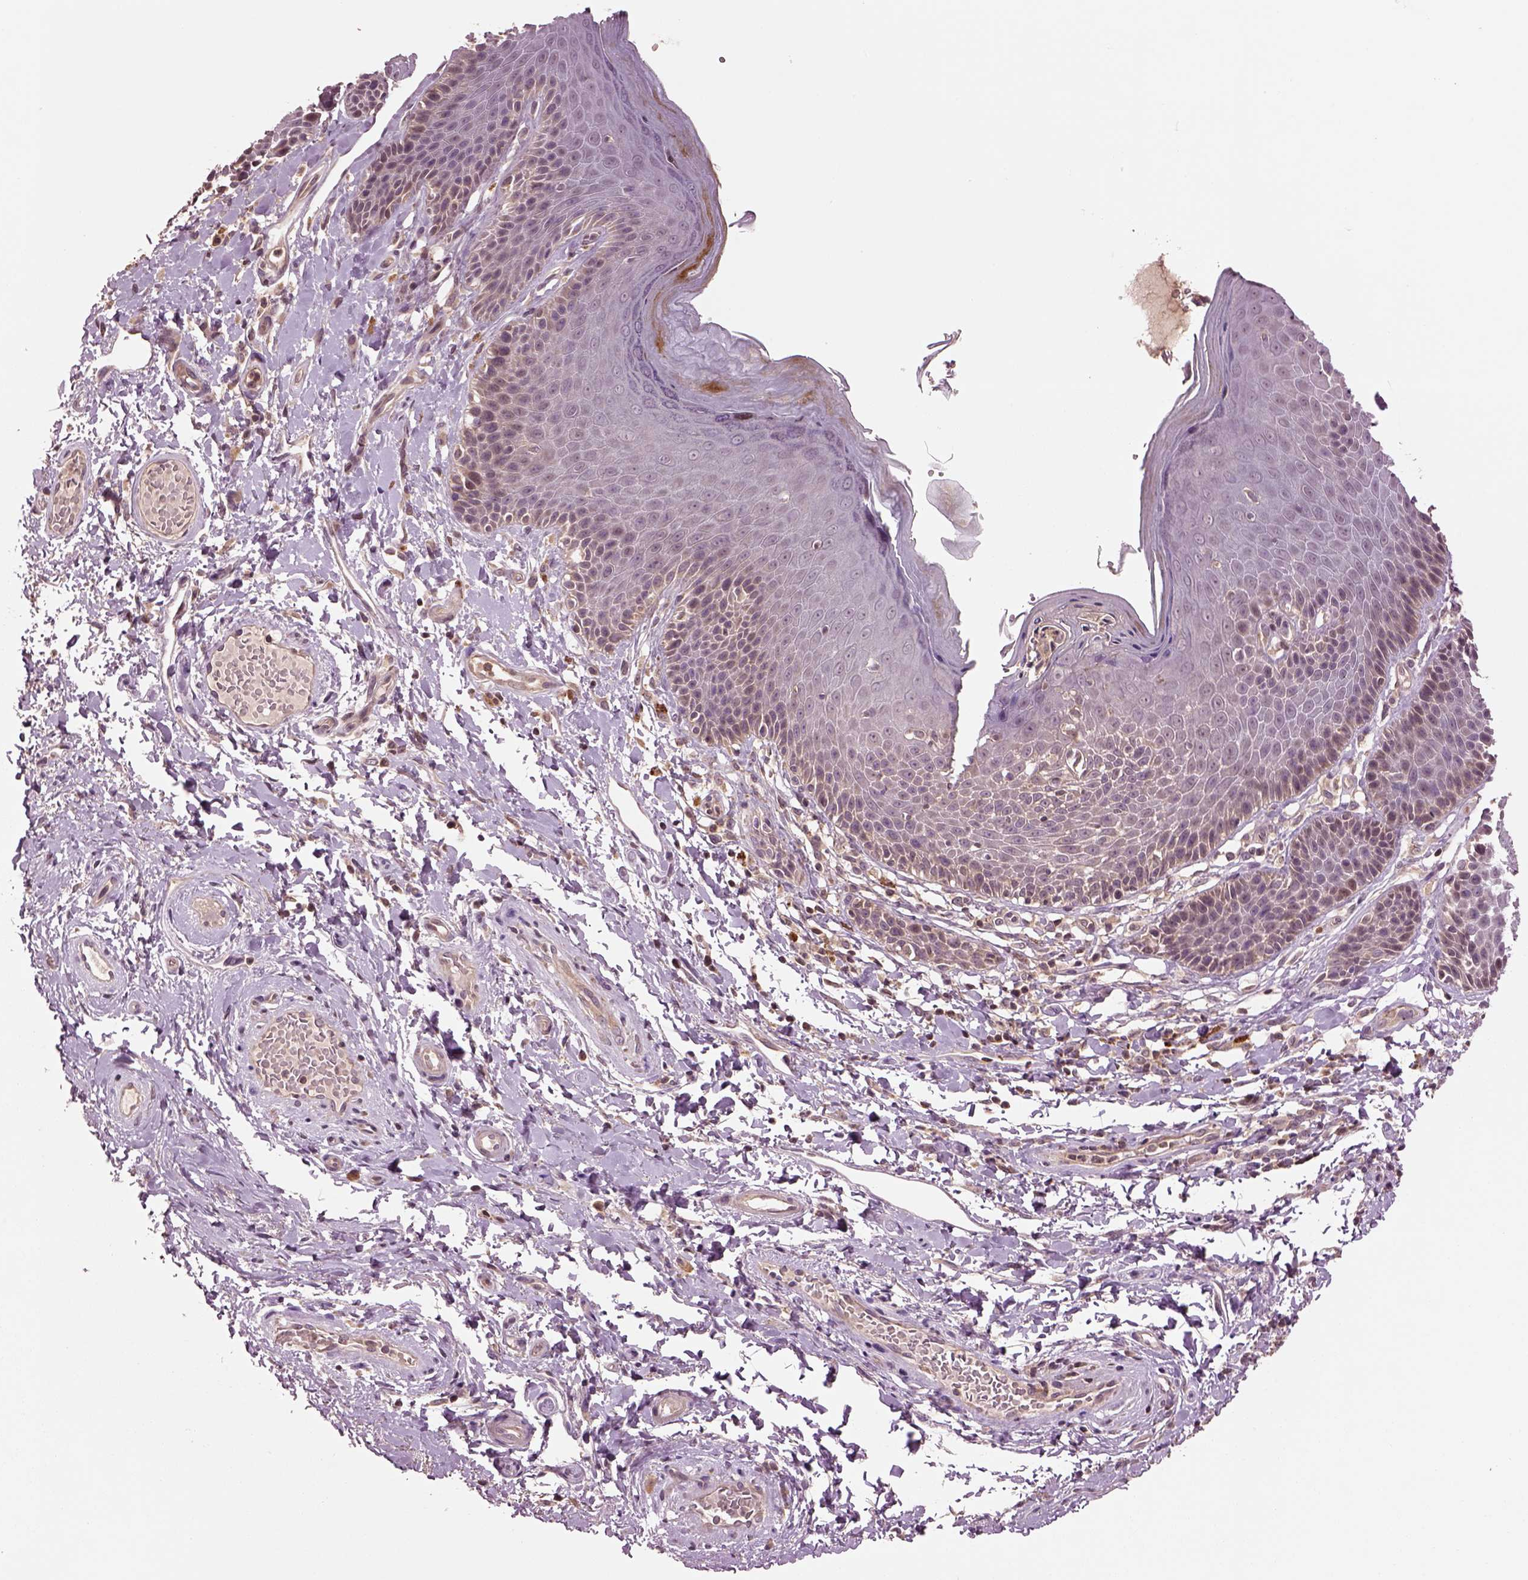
{"staining": {"intensity": "weak", "quantity": "<25%", "location": "cytoplasmic/membranous"}, "tissue": "skin", "cell_type": "Epidermal cells", "image_type": "normal", "snomed": [{"axis": "morphology", "description": "Normal tissue, NOS"}, {"axis": "topography", "description": "Anal"}, {"axis": "topography", "description": "Peripheral nerve tissue"}], "caption": "The immunohistochemistry histopathology image has no significant expression in epidermal cells of skin. (DAB (3,3'-diaminobenzidine) immunohistochemistry visualized using brightfield microscopy, high magnification).", "gene": "MTHFS", "patient": {"sex": "male", "age": 51}}